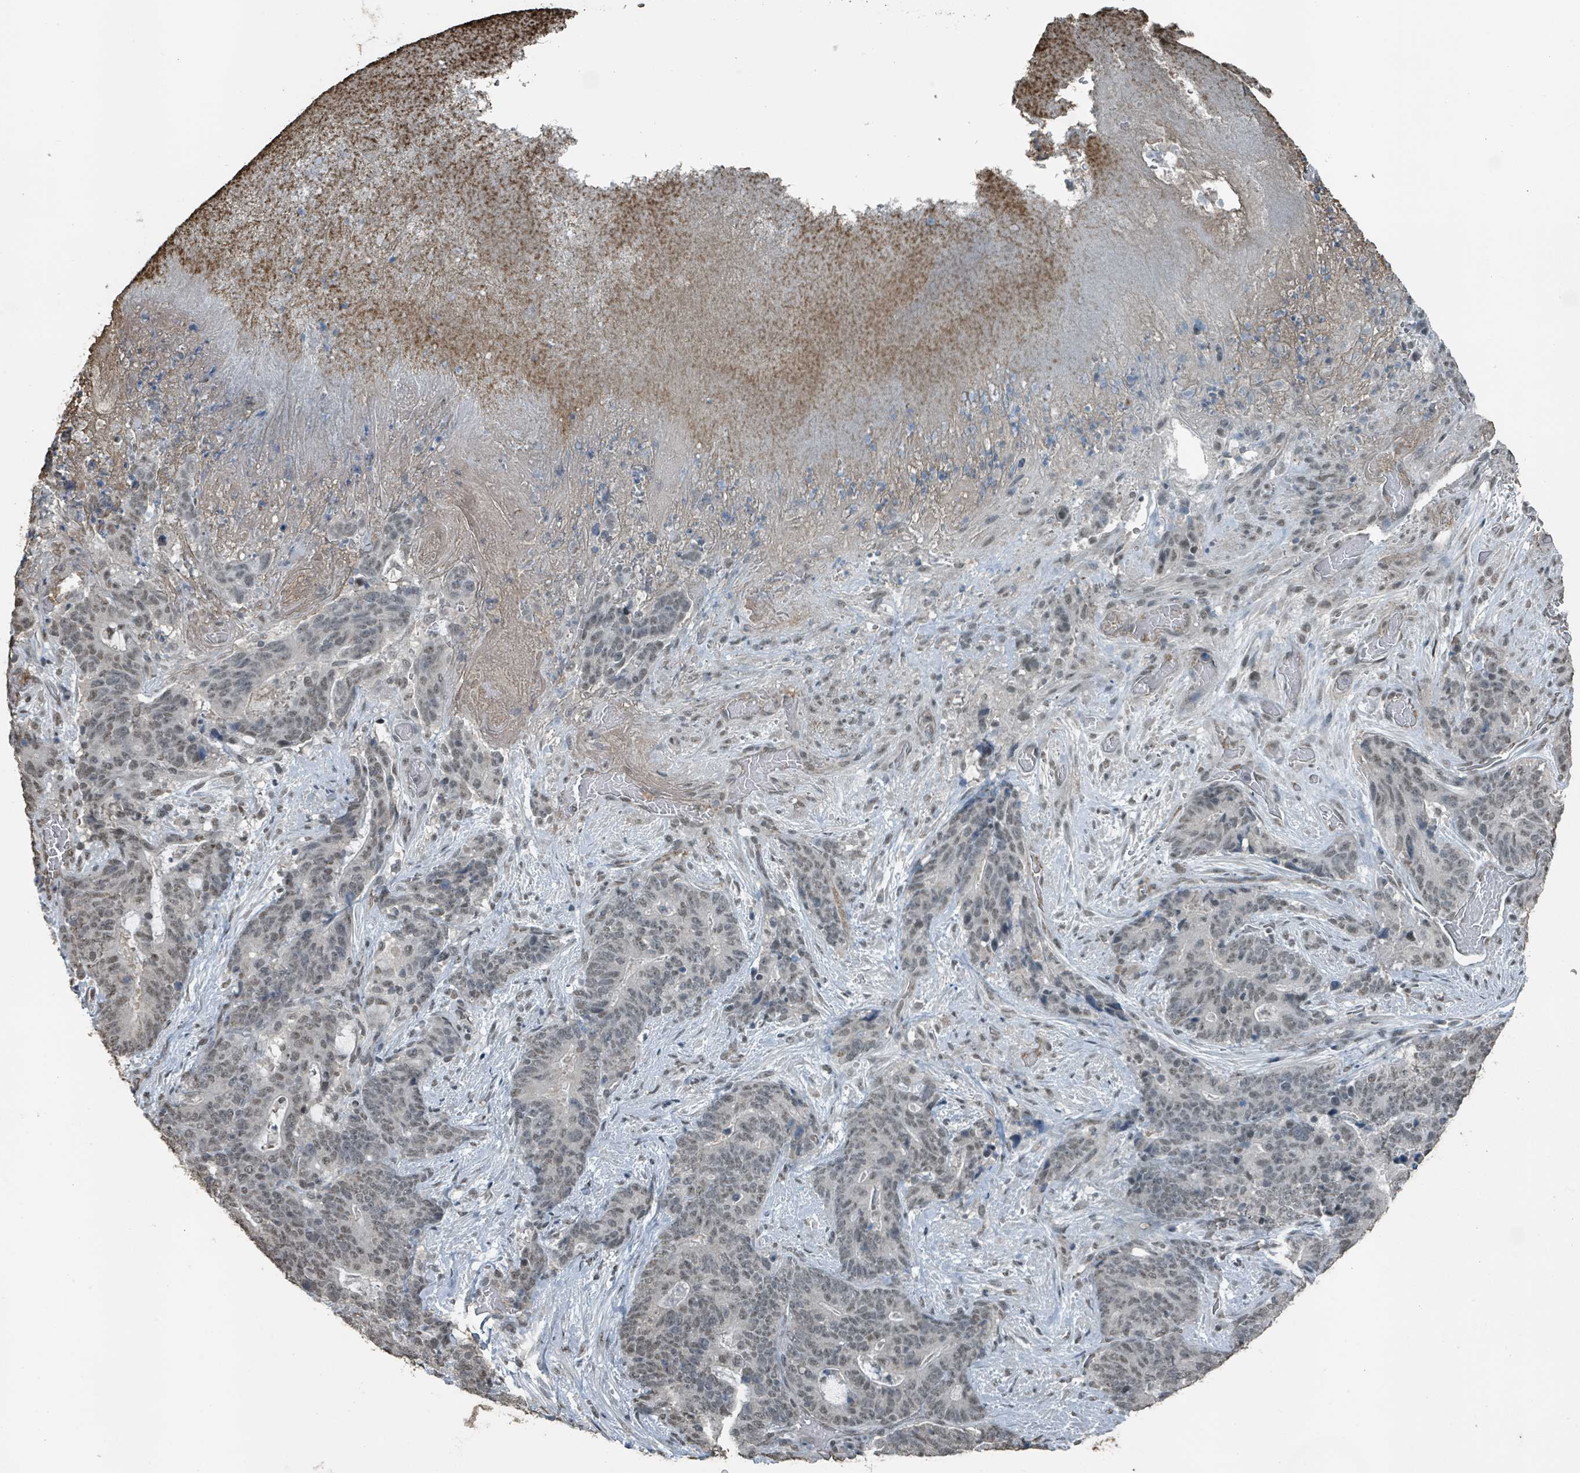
{"staining": {"intensity": "weak", "quantity": "<25%", "location": "nuclear"}, "tissue": "stomach cancer", "cell_type": "Tumor cells", "image_type": "cancer", "snomed": [{"axis": "morphology", "description": "Normal tissue, NOS"}, {"axis": "morphology", "description": "Adenocarcinoma, NOS"}, {"axis": "topography", "description": "Stomach"}], "caption": "IHC photomicrograph of human stomach adenocarcinoma stained for a protein (brown), which displays no positivity in tumor cells.", "gene": "PHIP", "patient": {"sex": "female", "age": 64}}